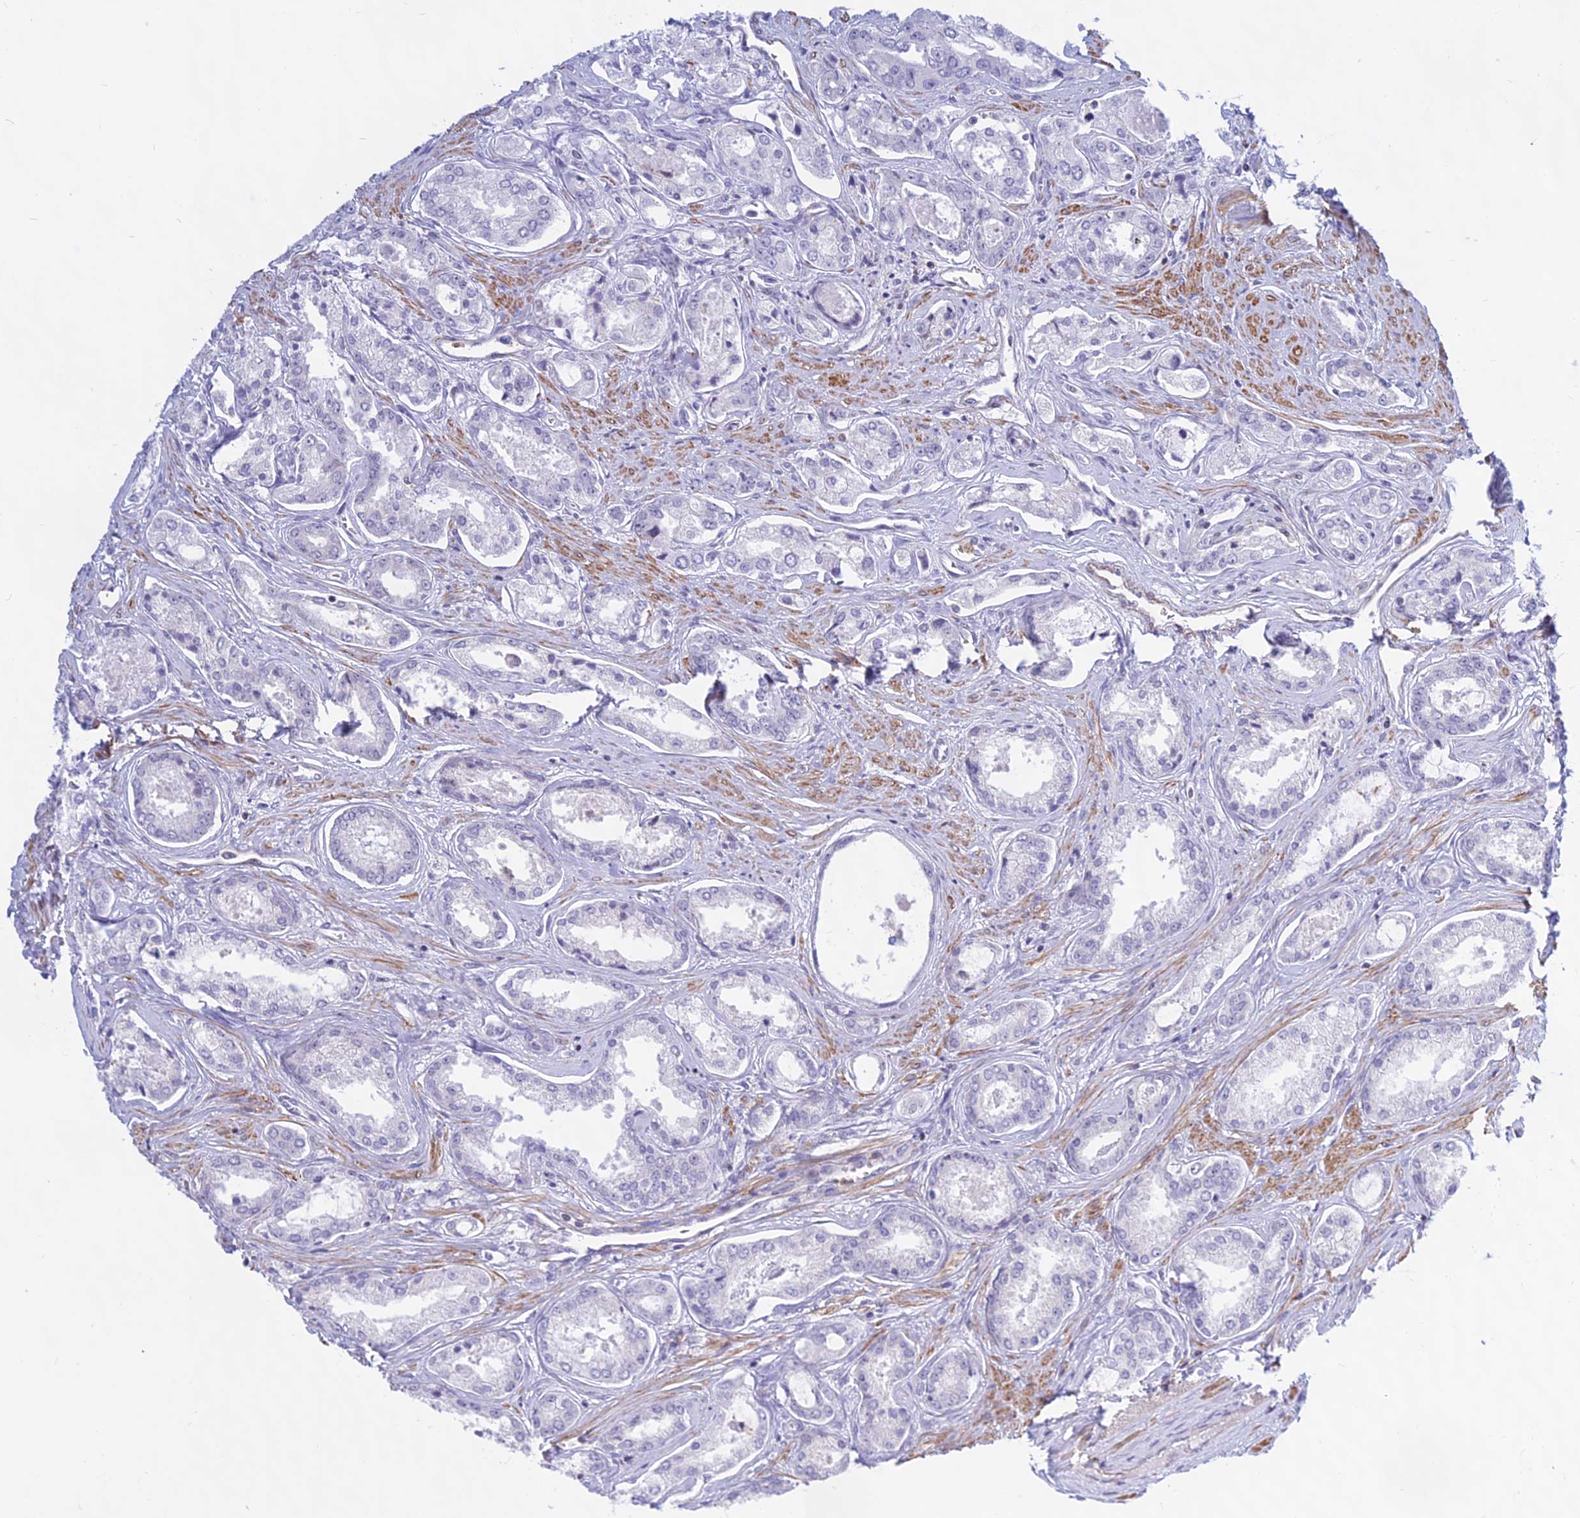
{"staining": {"intensity": "negative", "quantity": "none", "location": "none"}, "tissue": "prostate cancer", "cell_type": "Tumor cells", "image_type": "cancer", "snomed": [{"axis": "morphology", "description": "Adenocarcinoma, Low grade"}, {"axis": "topography", "description": "Prostate"}], "caption": "The photomicrograph reveals no significant positivity in tumor cells of prostate cancer. (Stains: DAB (3,3'-diaminobenzidine) immunohistochemistry (IHC) with hematoxylin counter stain, Microscopy: brightfield microscopy at high magnification).", "gene": "KRR1", "patient": {"sex": "male", "age": 68}}